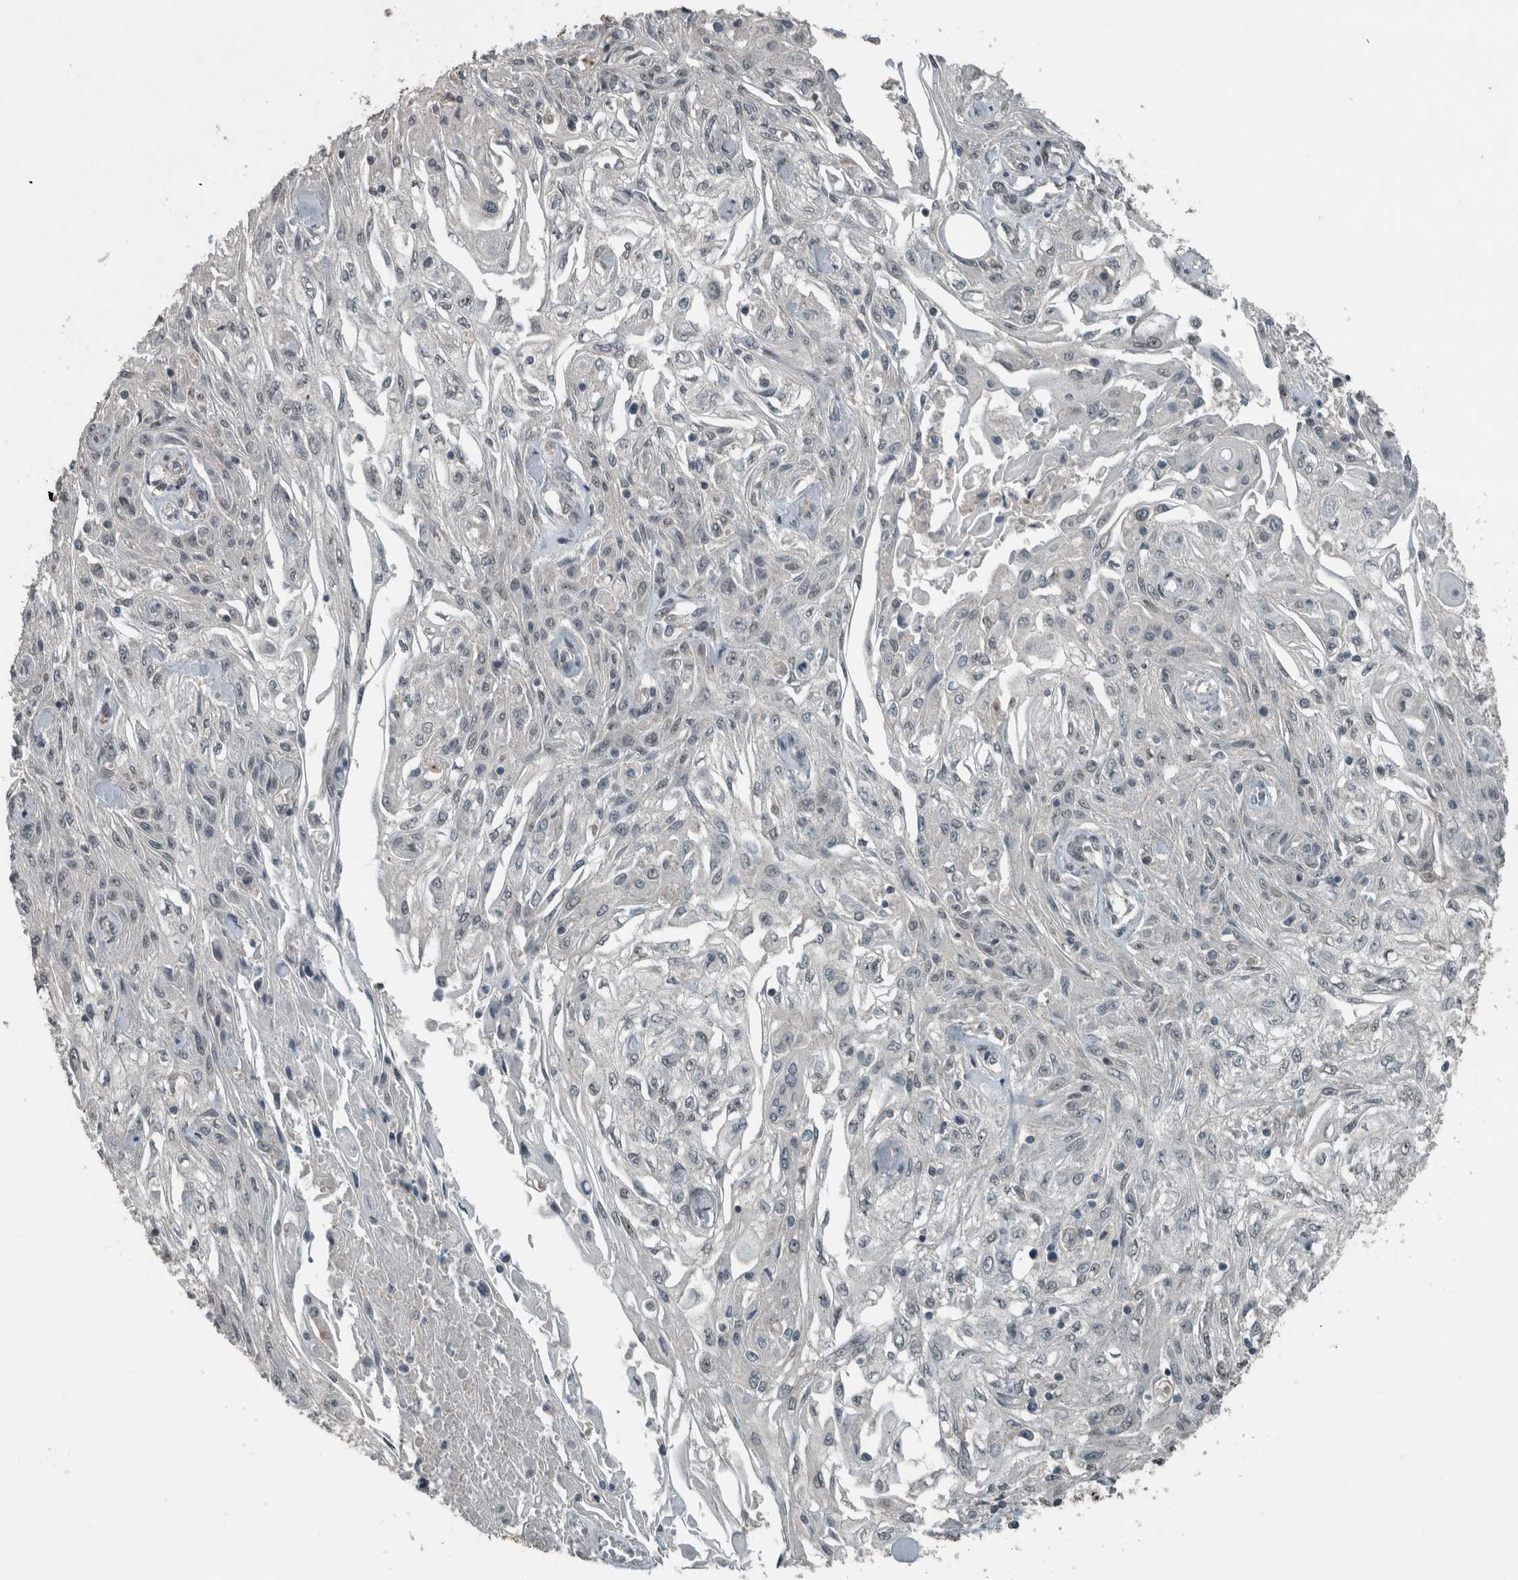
{"staining": {"intensity": "negative", "quantity": "none", "location": "none"}, "tissue": "skin cancer", "cell_type": "Tumor cells", "image_type": "cancer", "snomed": [{"axis": "morphology", "description": "Squamous cell carcinoma, NOS"}, {"axis": "morphology", "description": "Squamous cell carcinoma, metastatic, NOS"}, {"axis": "topography", "description": "Skin"}, {"axis": "topography", "description": "Lymph node"}], "caption": "There is no significant expression in tumor cells of skin squamous cell carcinoma.", "gene": "ZNF24", "patient": {"sex": "male", "age": 75}}